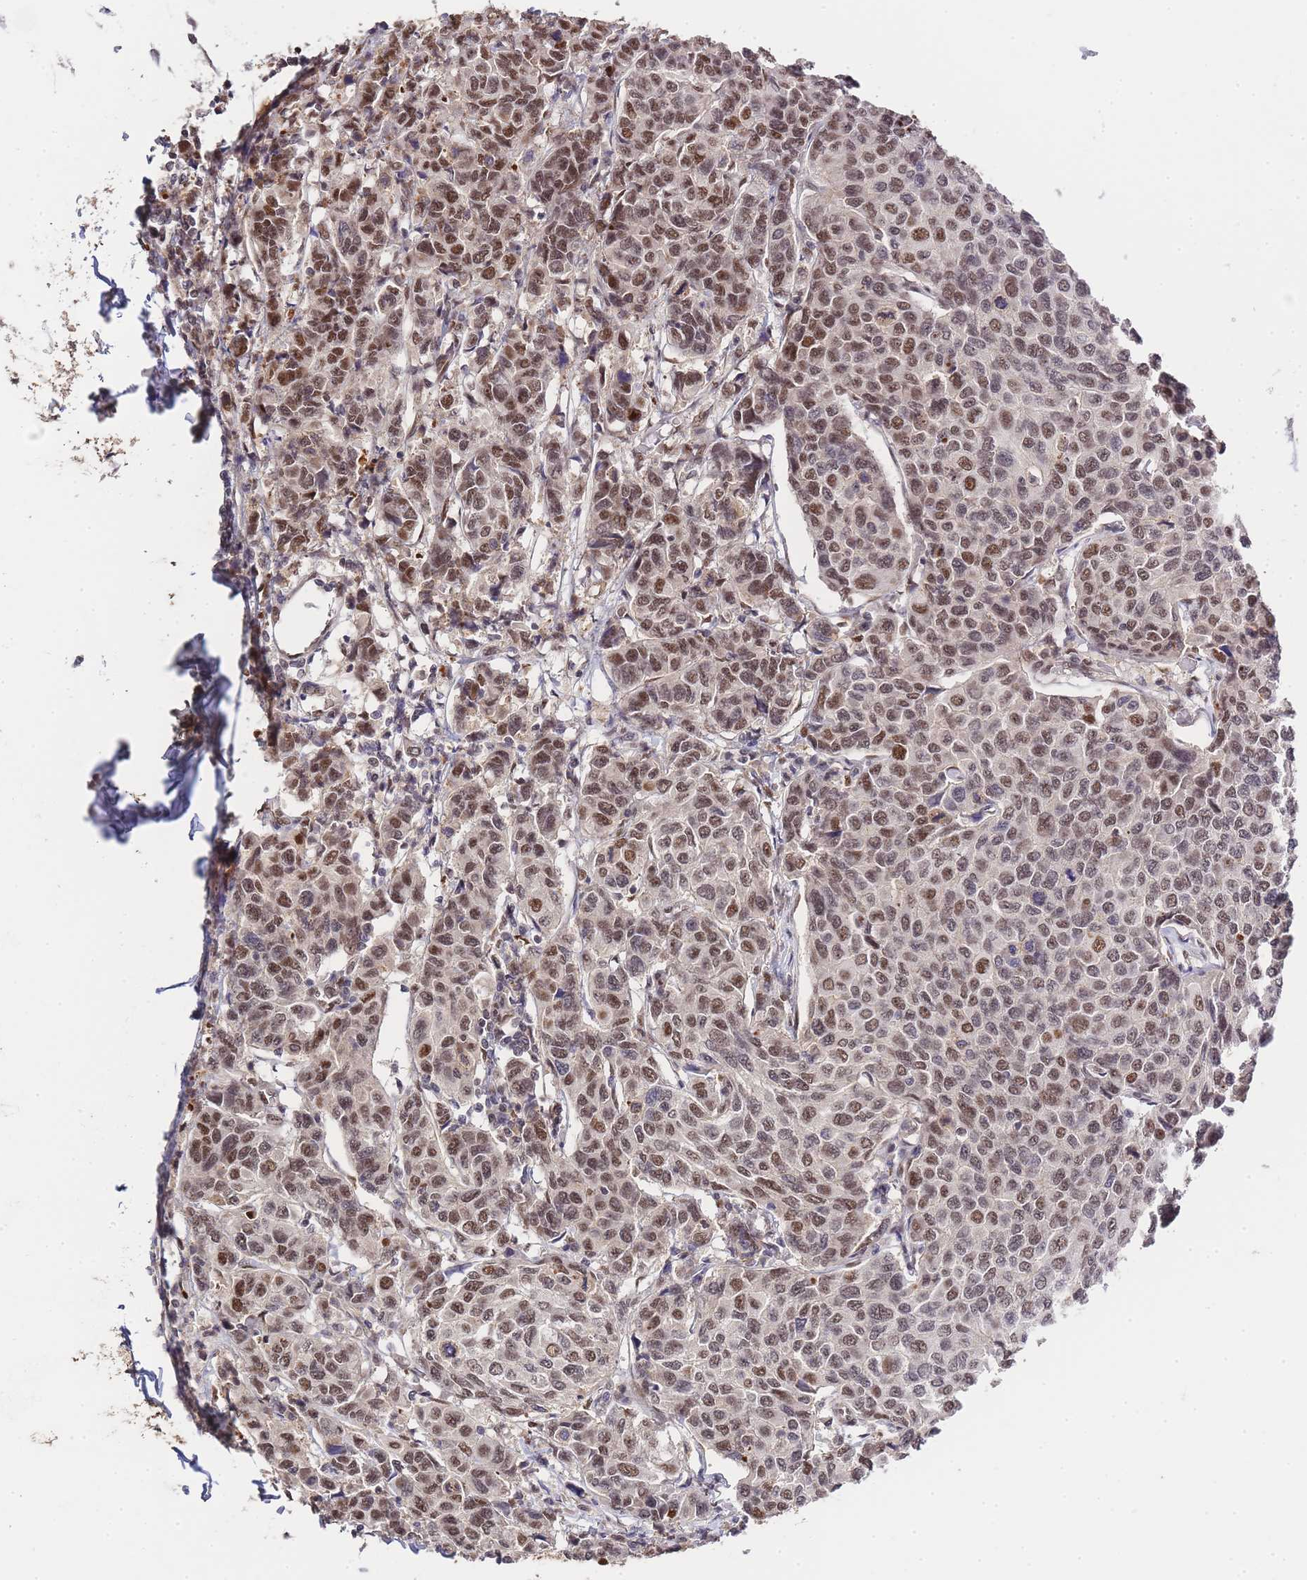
{"staining": {"intensity": "strong", "quantity": "25%-75%", "location": "nuclear"}, "tissue": "breast cancer", "cell_type": "Tumor cells", "image_type": "cancer", "snomed": [{"axis": "morphology", "description": "Duct carcinoma"}, {"axis": "topography", "description": "Breast"}], "caption": "Invasive ductal carcinoma (breast) stained with DAB (3,3'-diaminobenzidine) IHC demonstrates high levels of strong nuclear staining in about 25%-75% of tumor cells.", "gene": "PRKDC", "patient": {"sex": "female", "age": 55}}